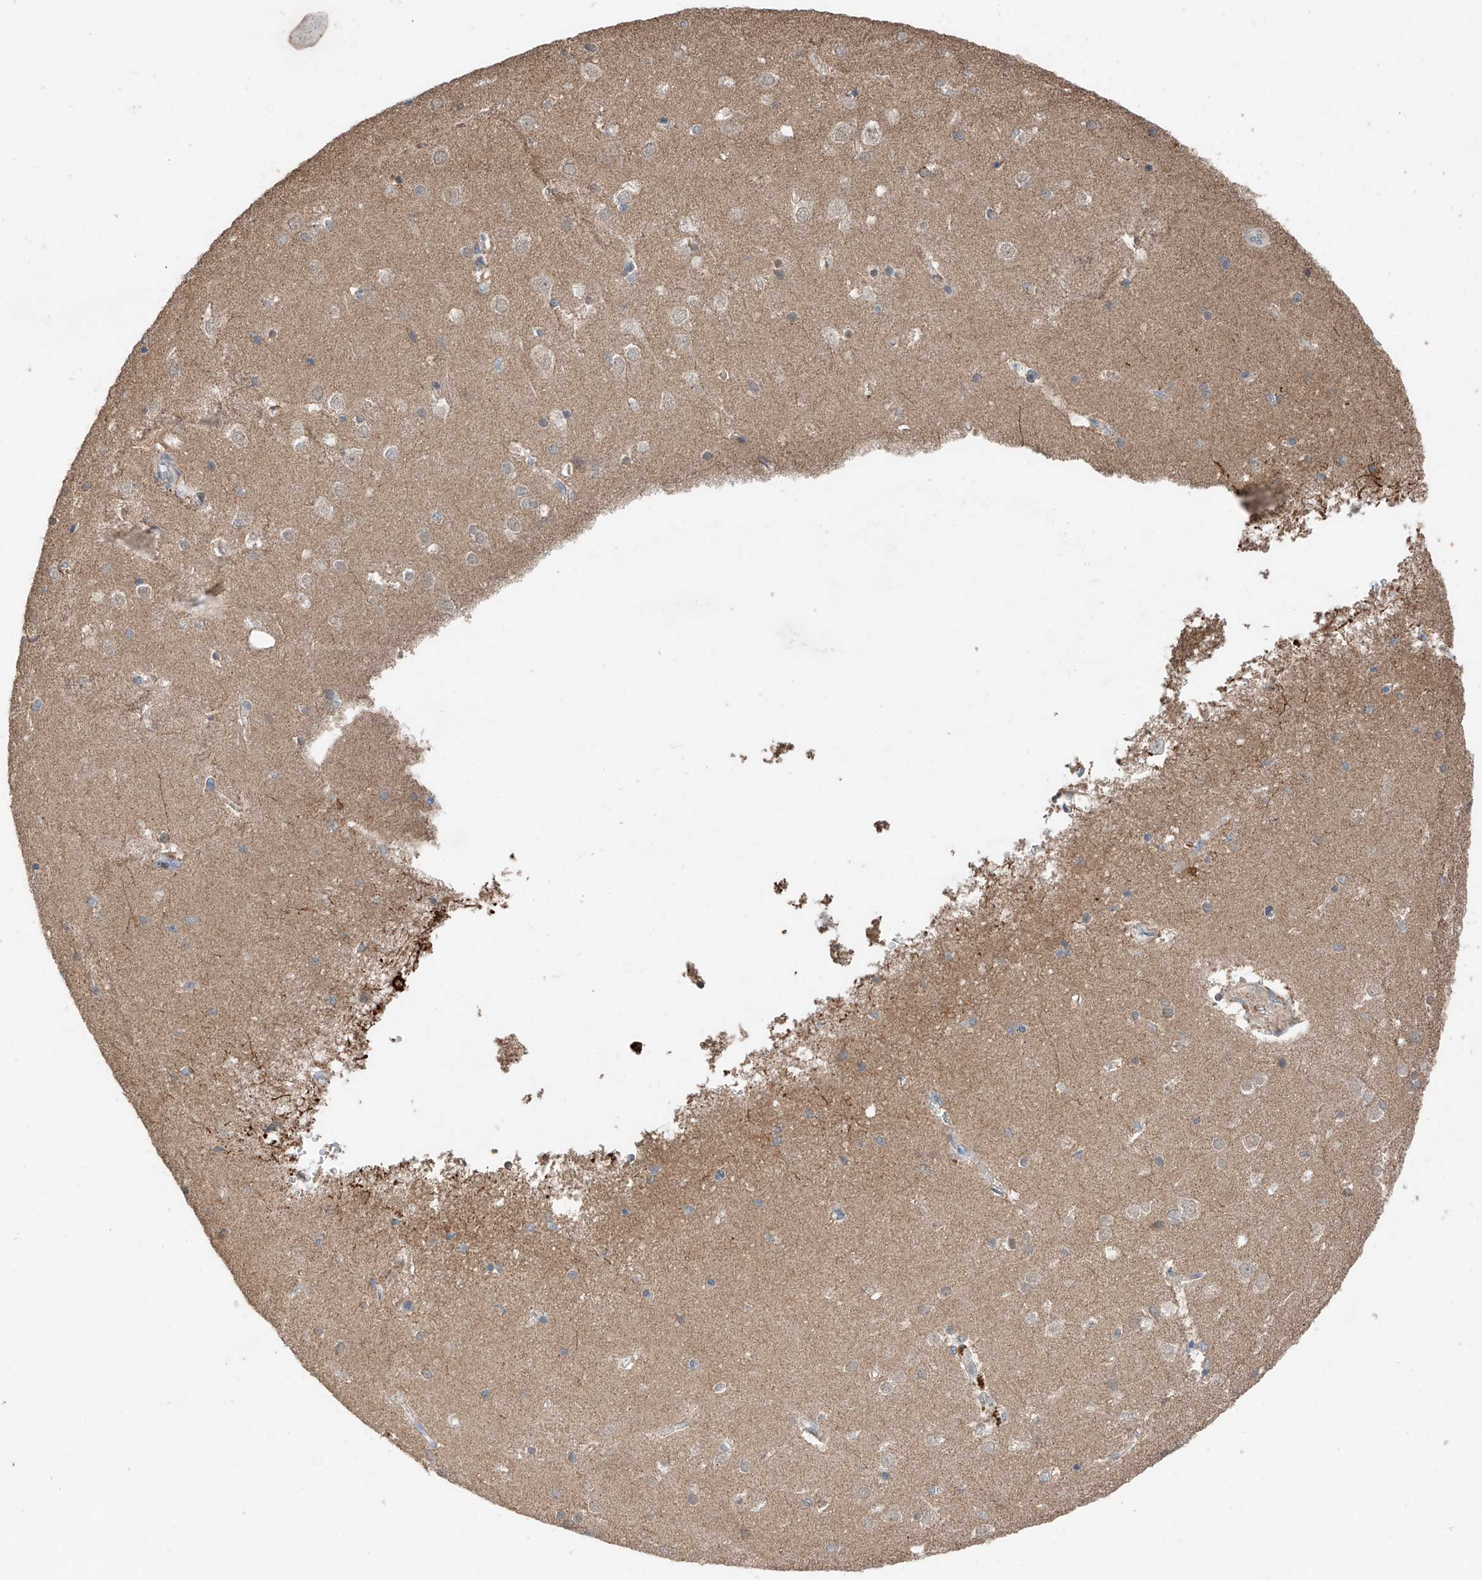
{"staining": {"intensity": "negative", "quantity": "none", "location": "none"}, "tissue": "cerebral cortex", "cell_type": "Endothelial cells", "image_type": "normal", "snomed": [{"axis": "morphology", "description": "Normal tissue, NOS"}, {"axis": "topography", "description": "Cerebral cortex"}], "caption": "Human cerebral cortex stained for a protein using immunohistochemistry reveals no staining in endothelial cells.", "gene": "AP4B1", "patient": {"sex": "male", "age": 54}}